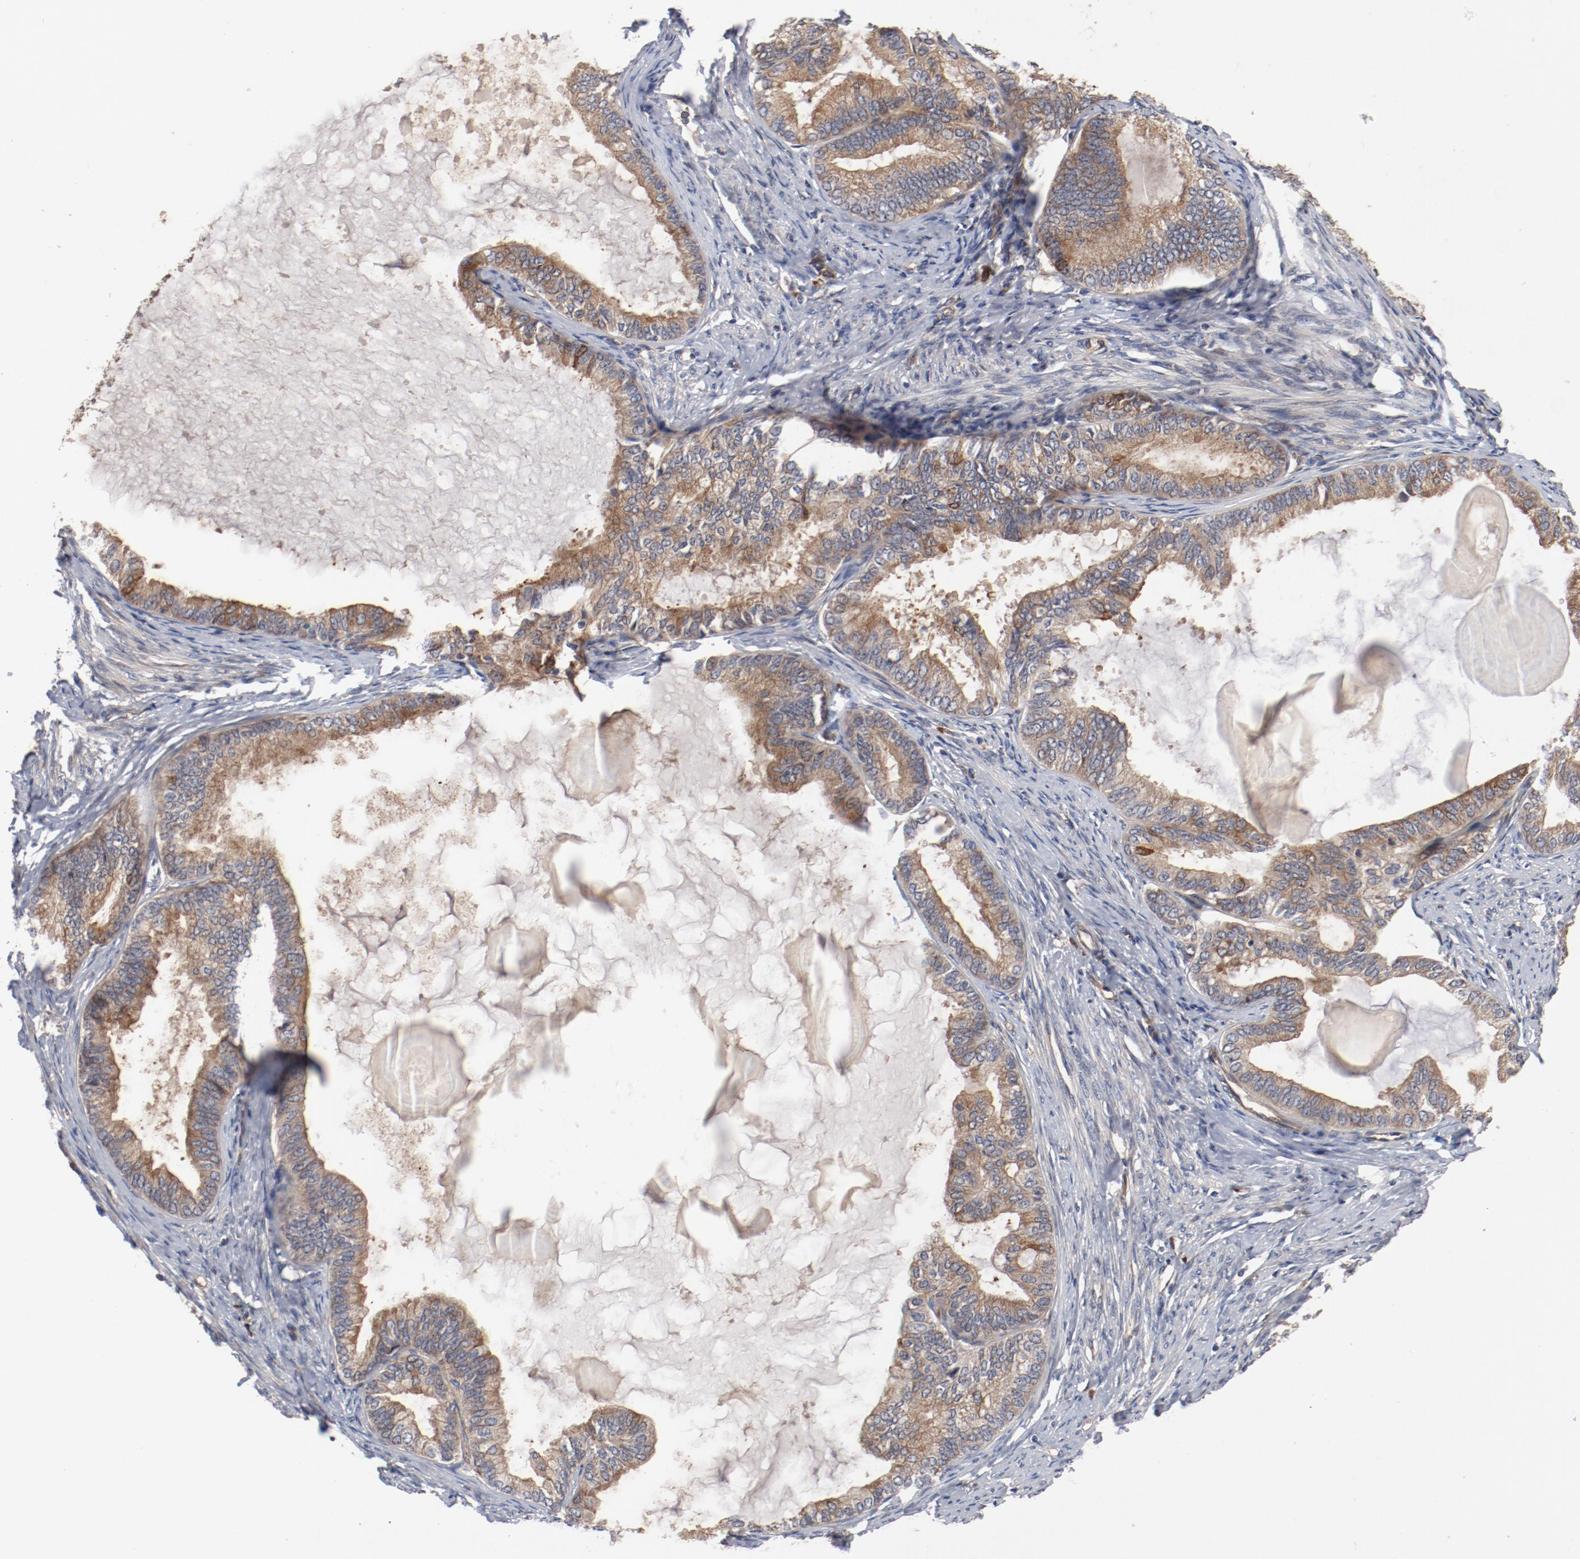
{"staining": {"intensity": "moderate", "quantity": ">75%", "location": "cytoplasmic/membranous"}, "tissue": "endometrial cancer", "cell_type": "Tumor cells", "image_type": "cancer", "snomed": [{"axis": "morphology", "description": "Adenocarcinoma, NOS"}, {"axis": "topography", "description": "Endometrium"}], "caption": "Brown immunohistochemical staining in human endometrial cancer exhibits moderate cytoplasmic/membranous expression in about >75% of tumor cells.", "gene": "PITPNM2", "patient": {"sex": "female", "age": 86}}